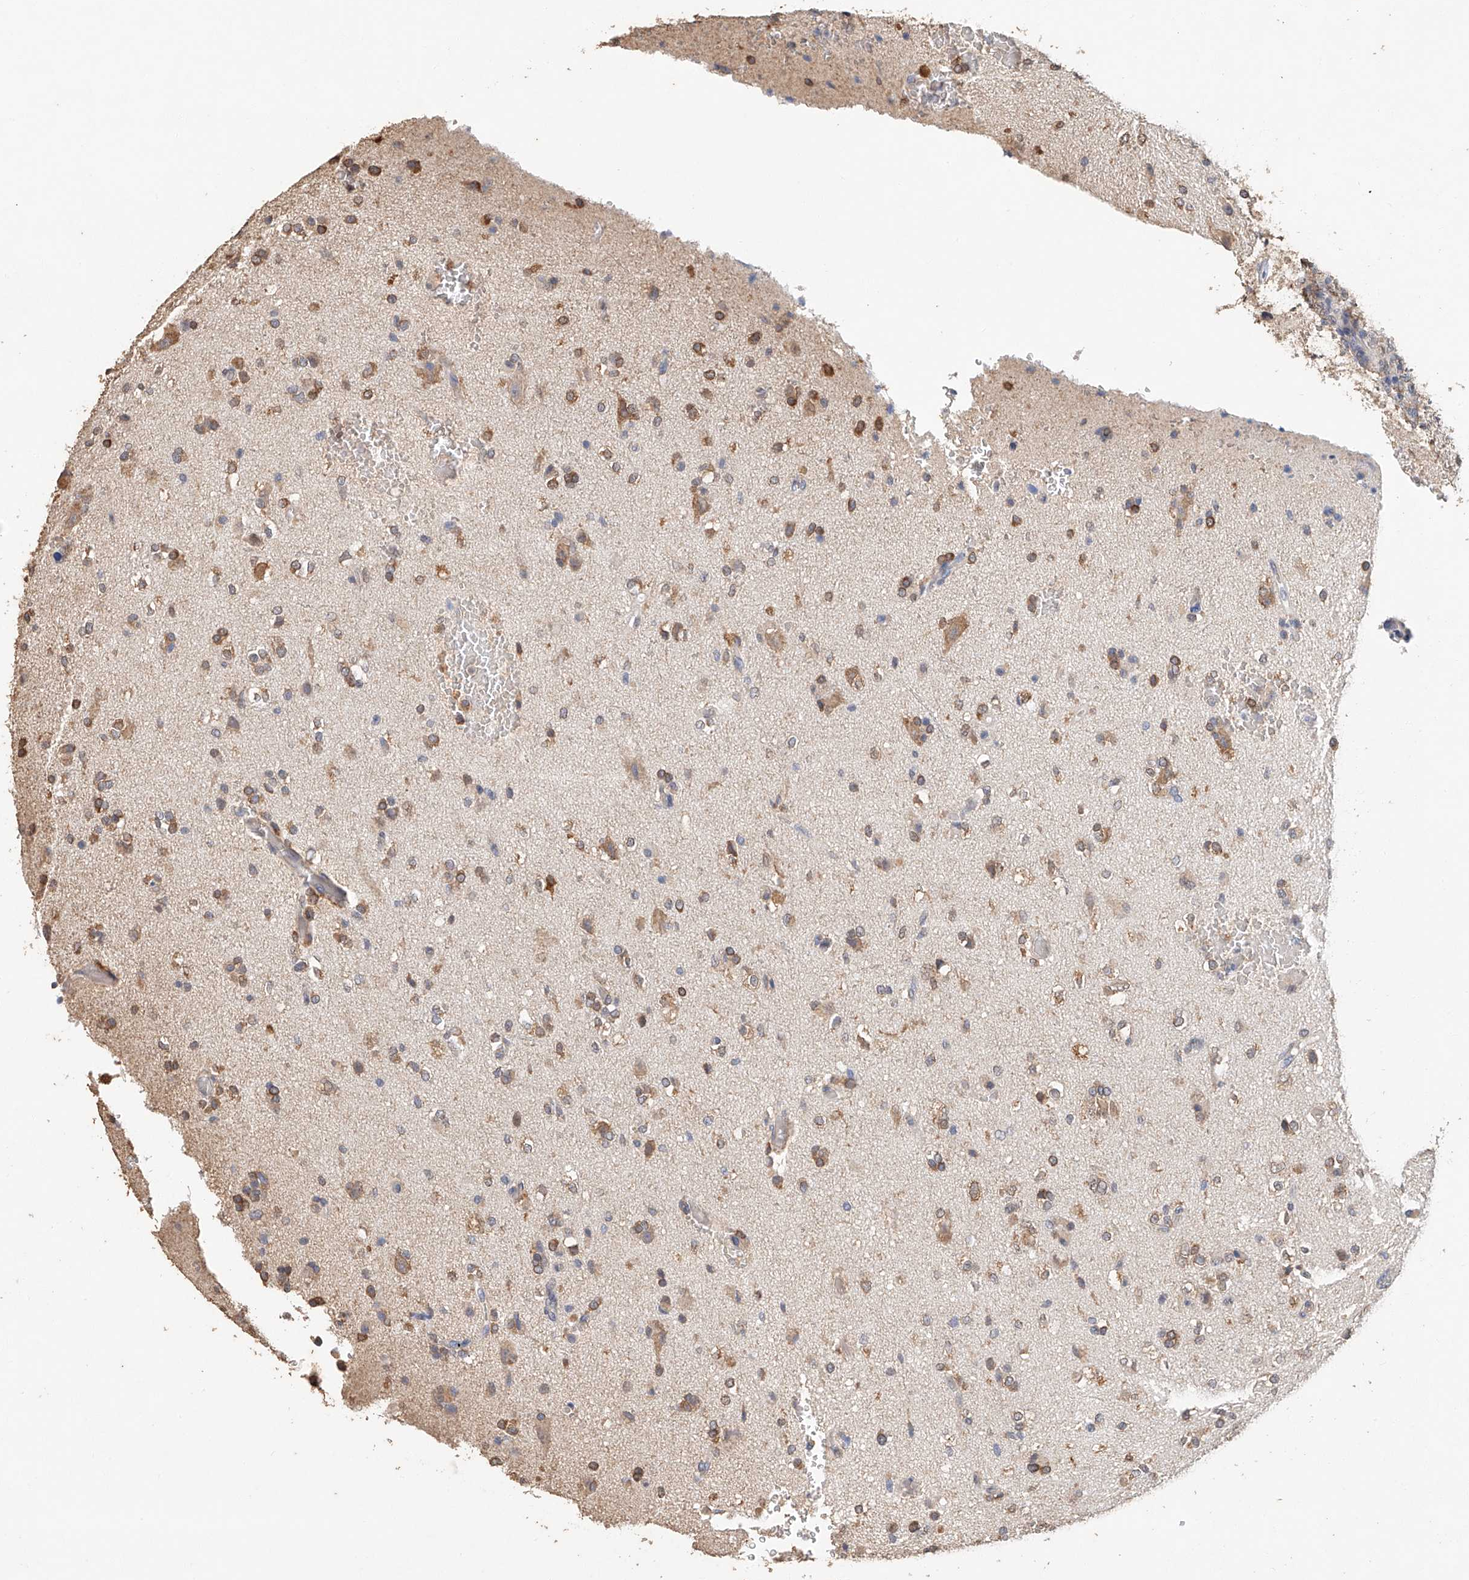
{"staining": {"intensity": "moderate", "quantity": "25%-75%", "location": "cytoplasmic/membranous"}, "tissue": "glioma", "cell_type": "Tumor cells", "image_type": "cancer", "snomed": [{"axis": "morphology", "description": "Glioma, malignant, High grade"}, {"axis": "topography", "description": "Brain"}], "caption": "Immunohistochemistry (IHC) image of human malignant glioma (high-grade) stained for a protein (brown), which exhibits medium levels of moderate cytoplasmic/membranous positivity in approximately 25%-75% of tumor cells.", "gene": "CERS4", "patient": {"sex": "male", "age": 47}}